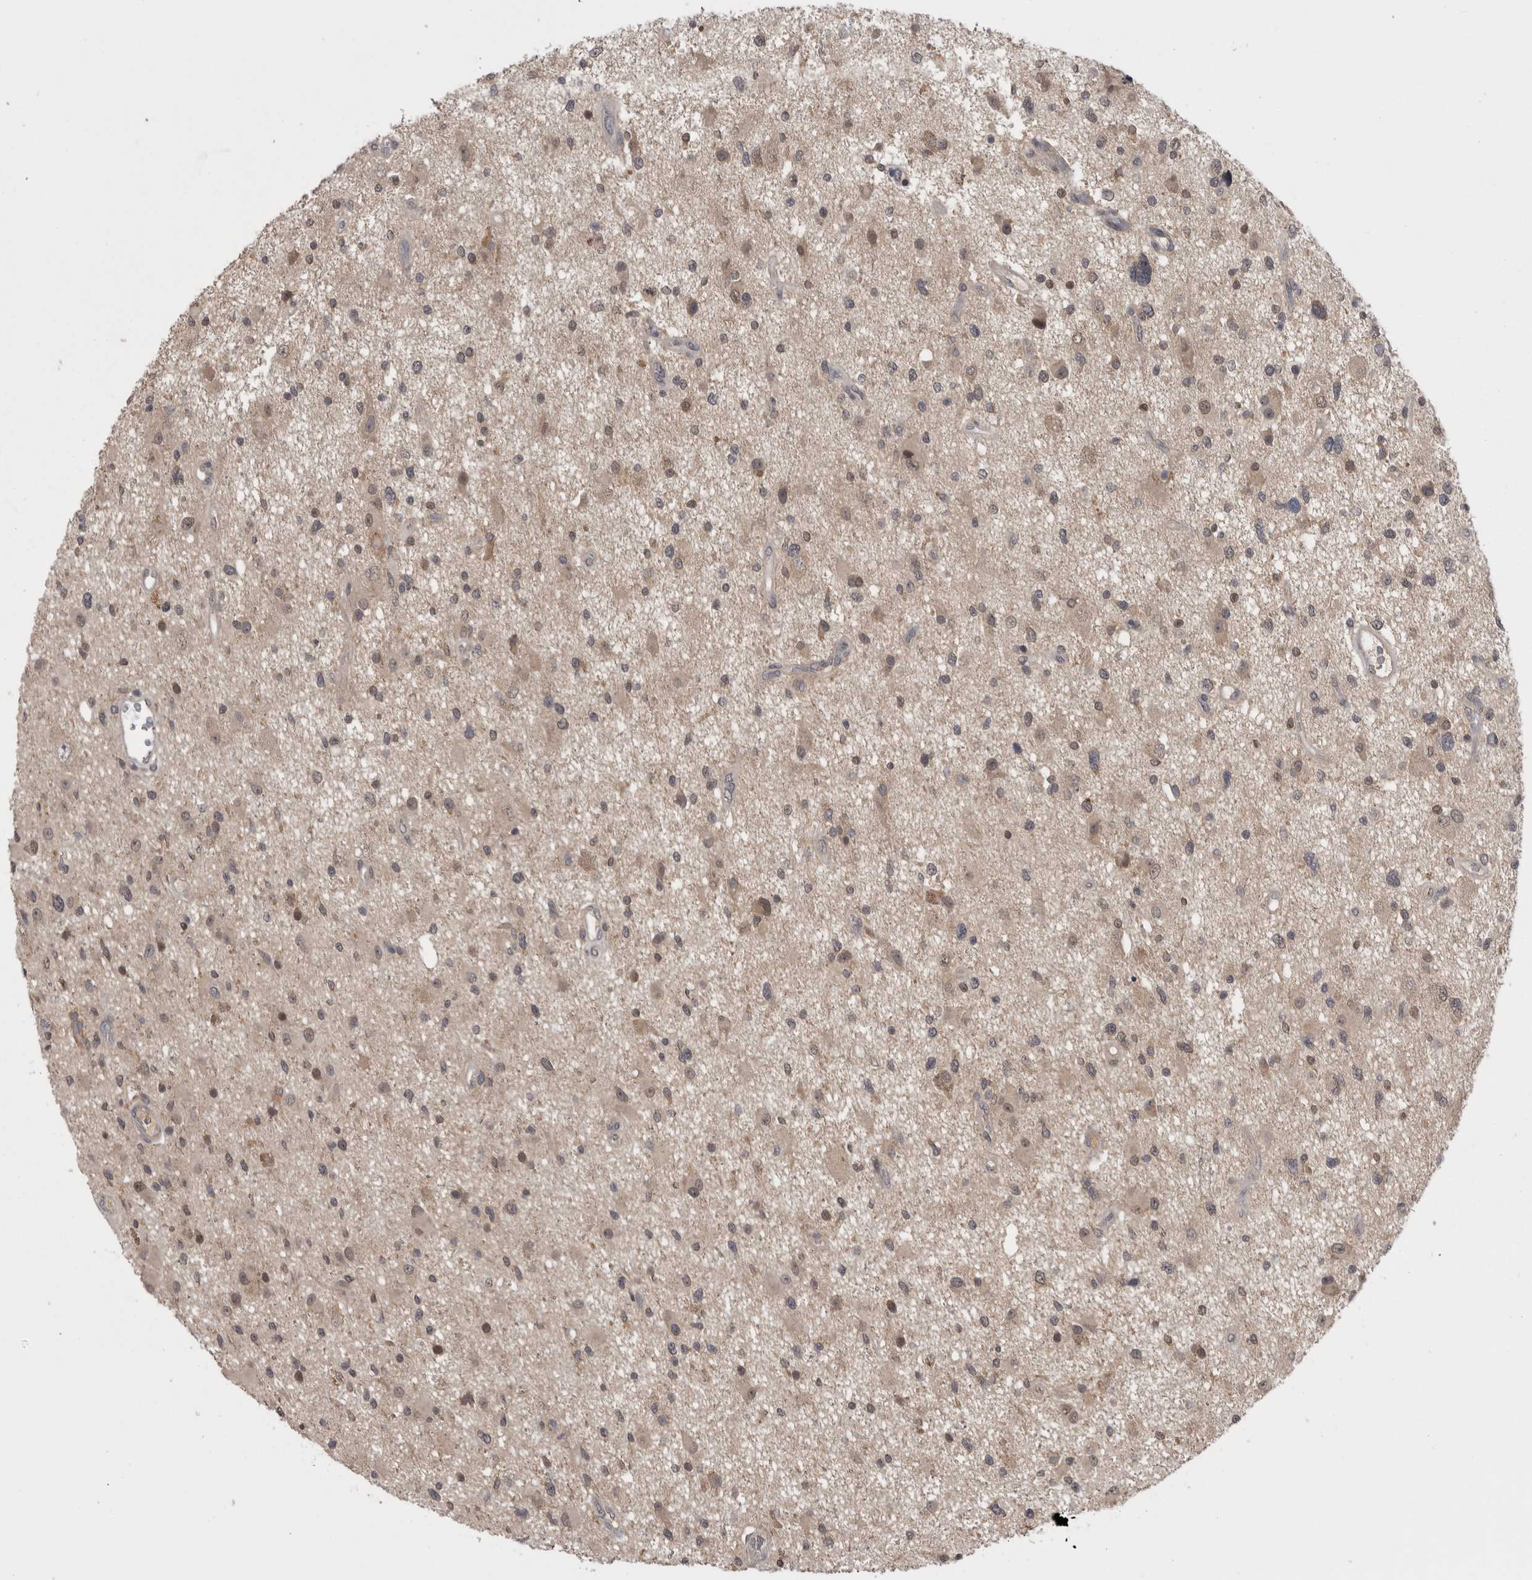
{"staining": {"intensity": "weak", "quantity": "25%-75%", "location": "nuclear"}, "tissue": "glioma", "cell_type": "Tumor cells", "image_type": "cancer", "snomed": [{"axis": "morphology", "description": "Glioma, malignant, High grade"}, {"axis": "topography", "description": "Brain"}], "caption": "An image of human glioma stained for a protein exhibits weak nuclear brown staining in tumor cells.", "gene": "ZNF114", "patient": {"sex": "male", "age": 33}}